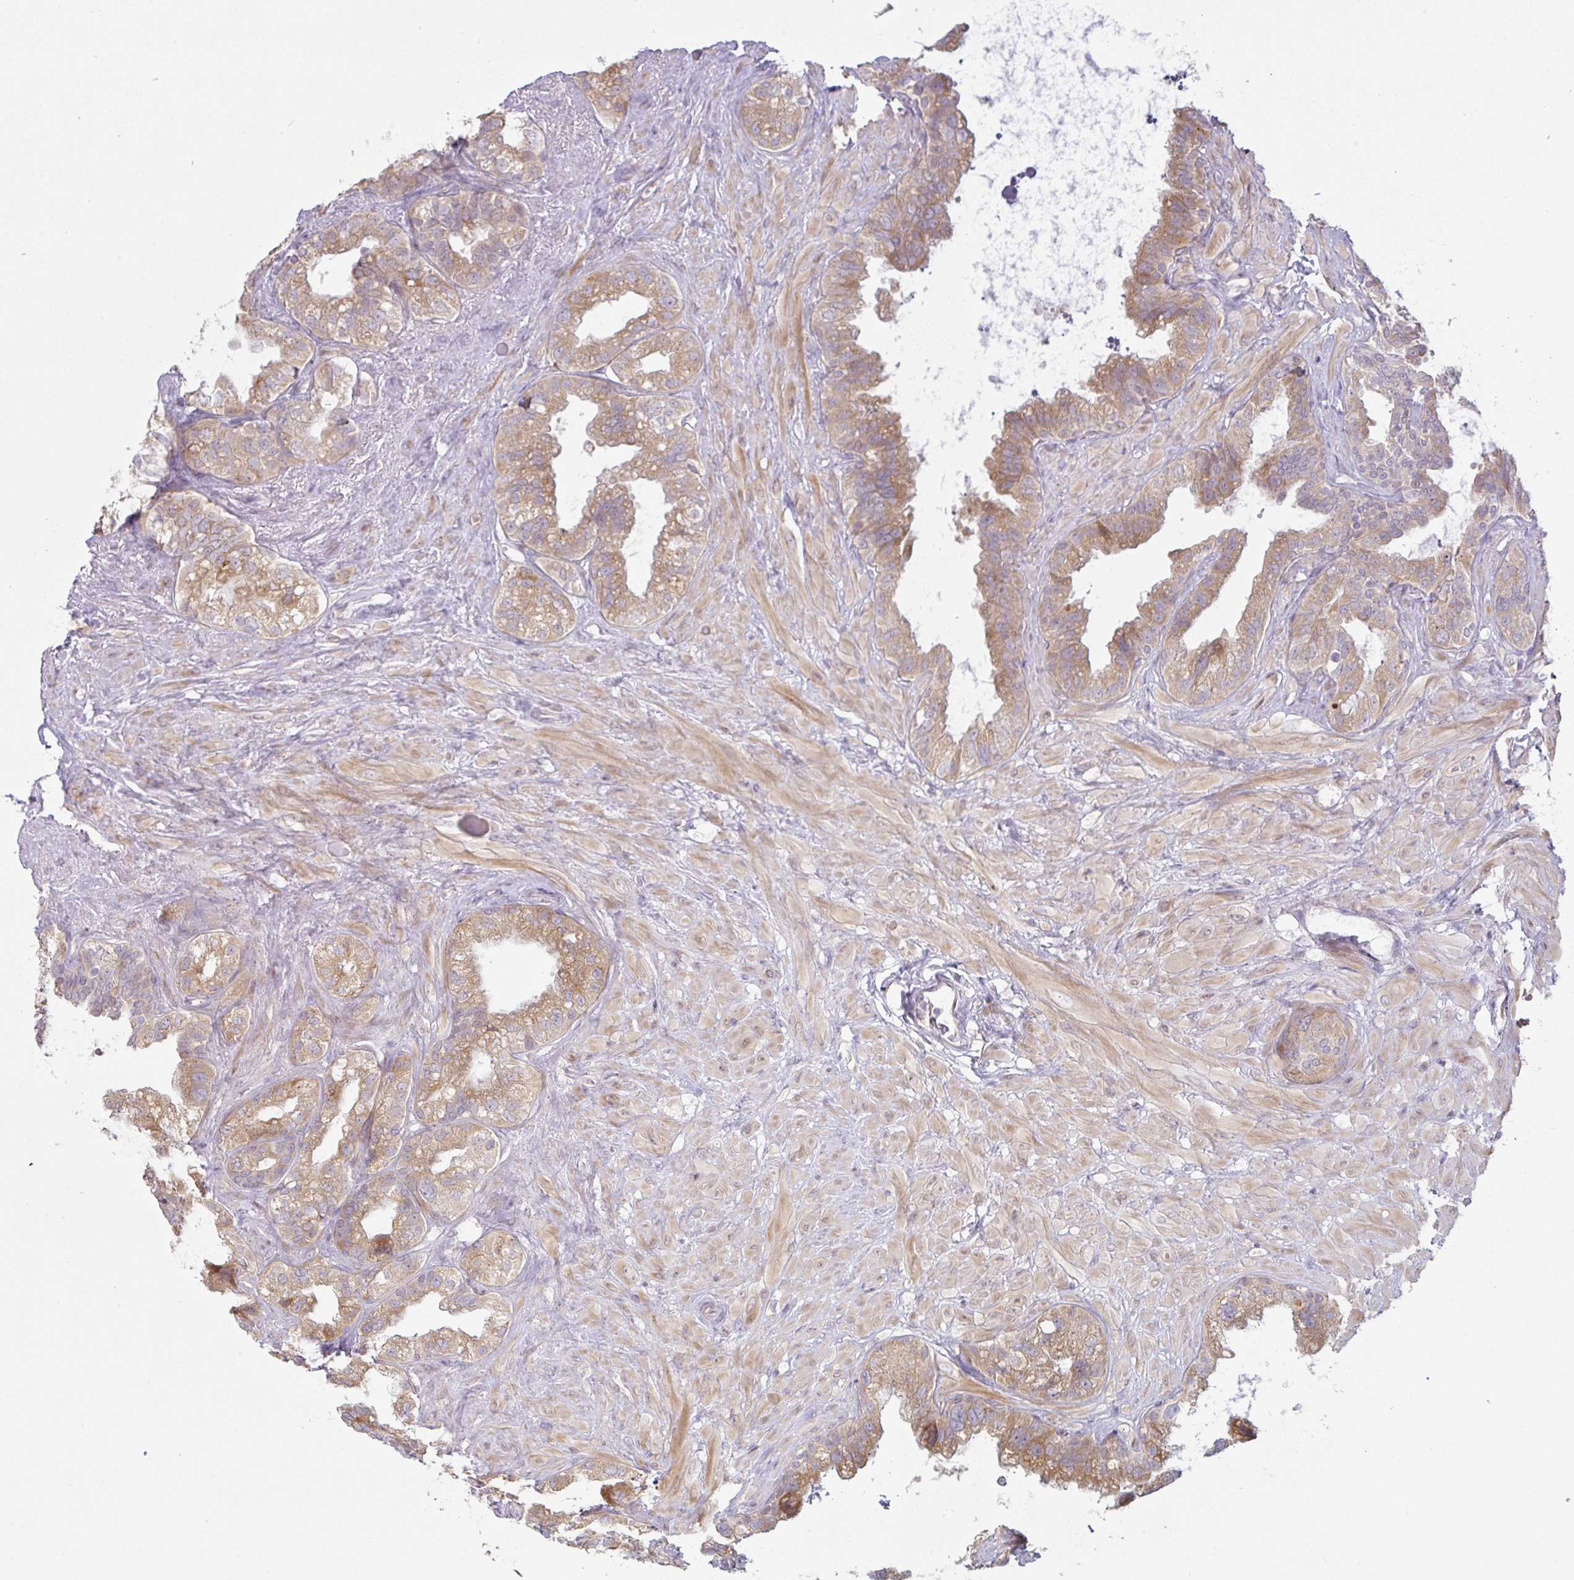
{"staining": {"intensity": "moderate", "quantity": ">75%", "location": "cytoplasmic/membranous"}, "tissue": "seminal vesicle", "cell_type": "Glandular cells", "image_type": "normal", "snomed": [{"axis": "morphology", "description": "Normal tissue, NOS"}, {"axis": "topography", "description": "Seminal veicle"}, {"axis": "topography", "description": "Peripheral nerve tissue"}], "caption": "Immunohistochemistry histopathology image of unremarkable seminal vesicle stained for a protein (brown), which reveals medium levels of moderate cytoplasmic/membranous expression in approximately >75% of glandular cells.", "gene": "MOB1A", "patient": {"sex": "male", "age": 76}}